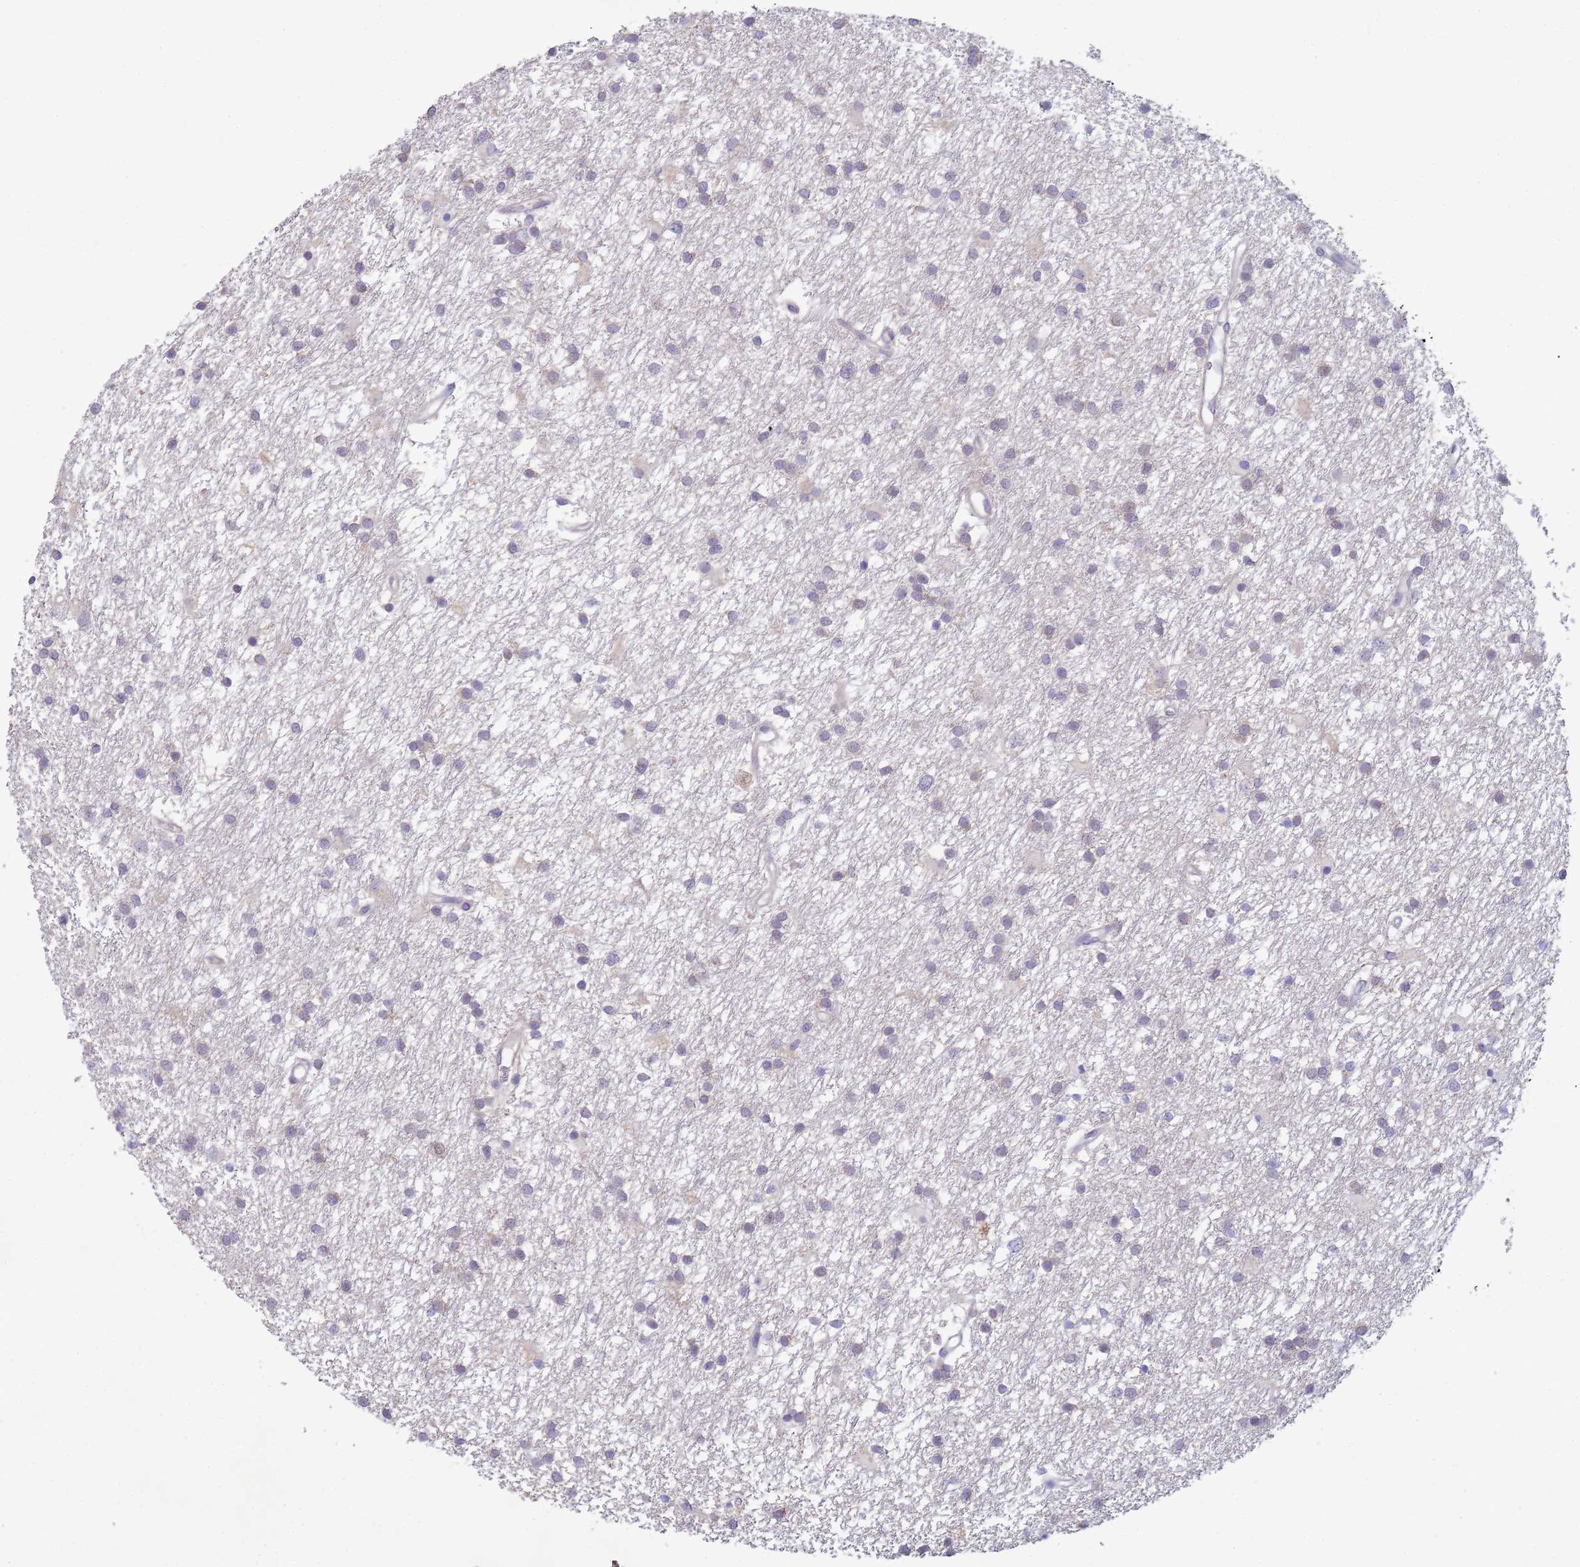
{"staining": {"intensity": "negative", "quantity": "none", "location": "none"}, "tissue": "glioma", "cell_type": "Tumor cells", "image_type": "cancer", "snomed": [{"axis": "morphology", "description": "Glioma, malignant, High grade"}, {"axis": "topography", "description": "Brain"}], "caption": "Human glioma stained for a protein using IHC exhibits no expression in tumor cells.", "gene": "KLHL13", "patient": {"sex": "male", "age": 77}}